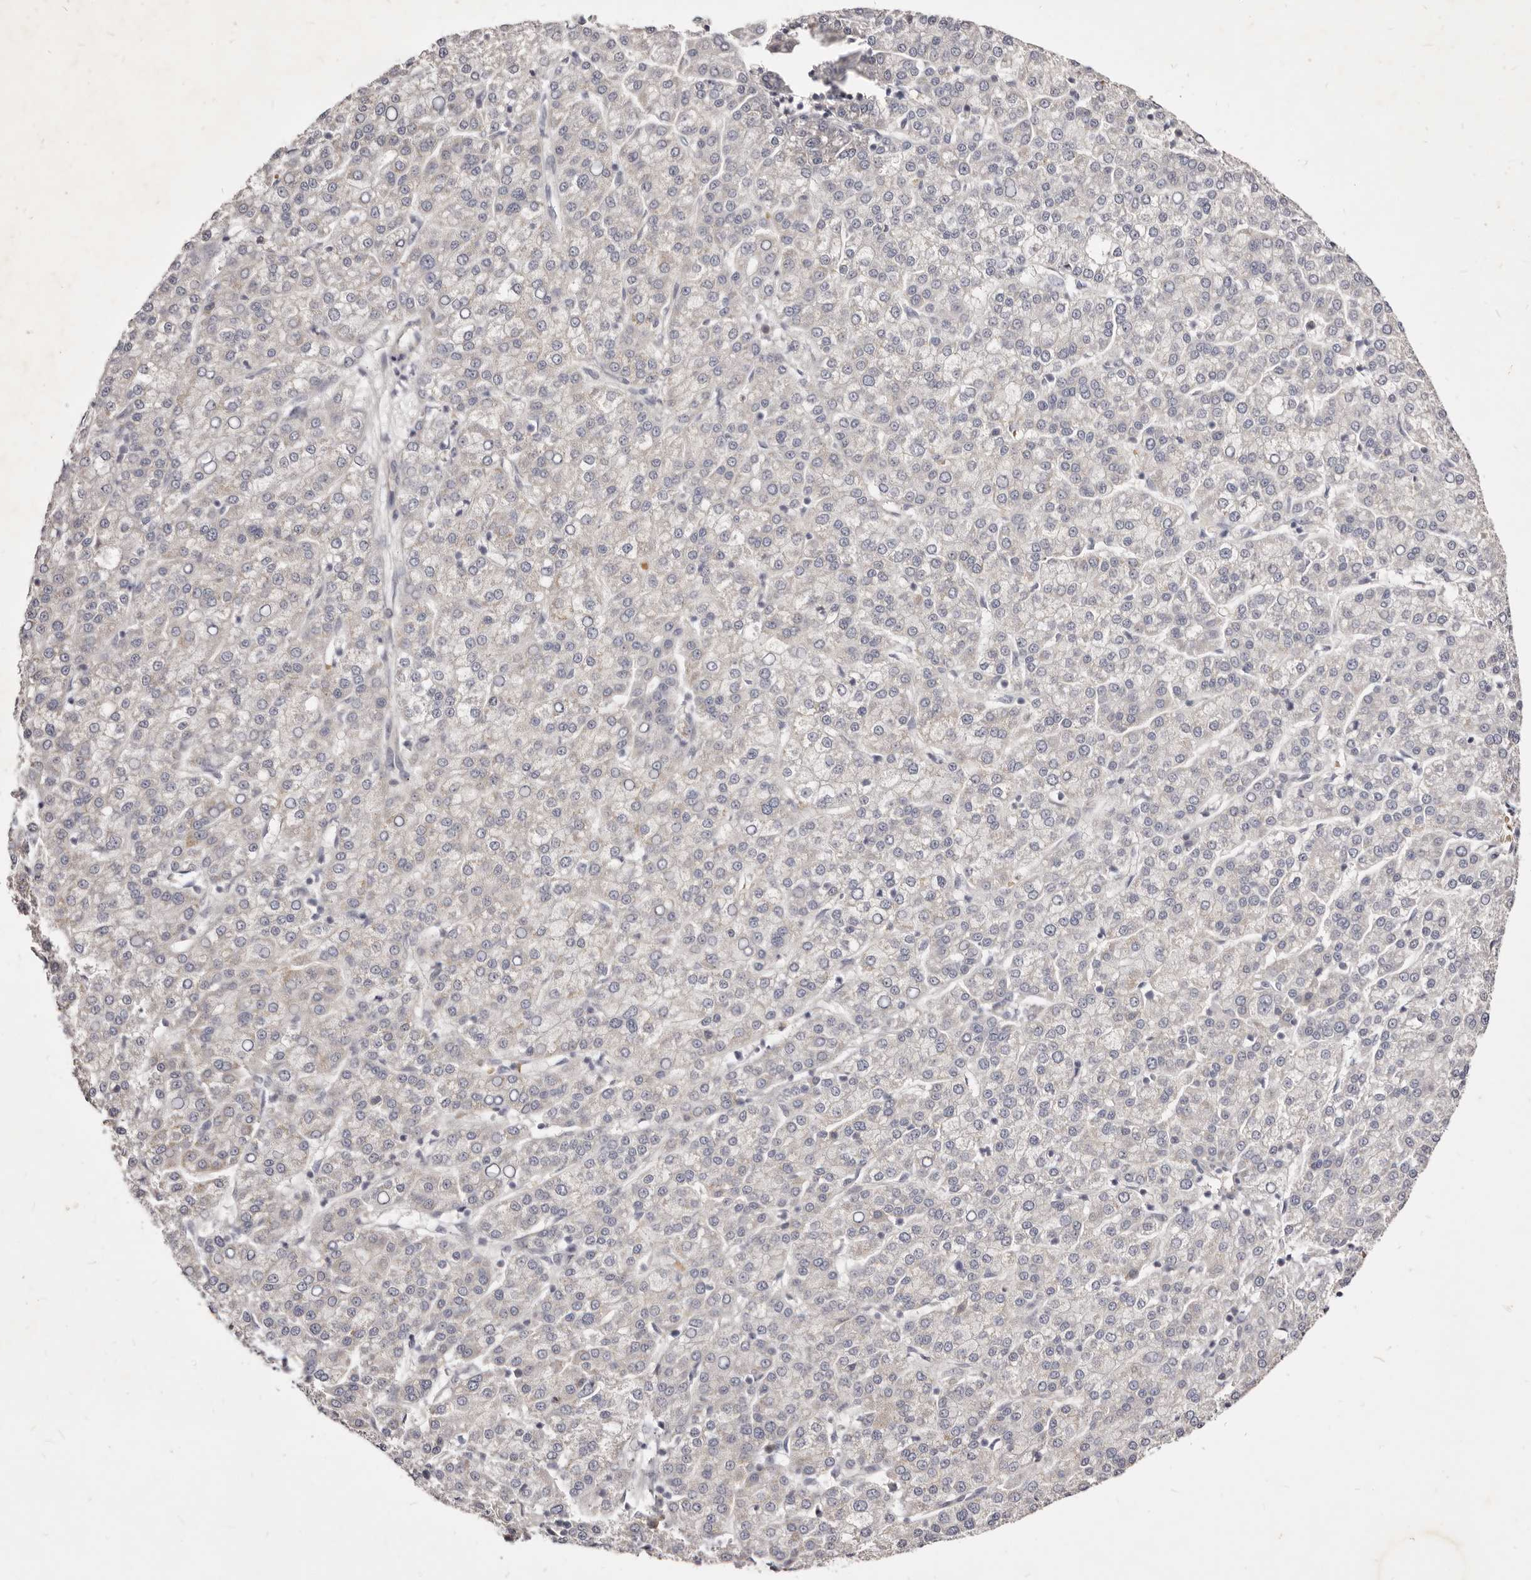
{"staining": {"intensity": "negative", "quantity": "none", "location": "none"}, "tissue": "liver cancer", "cell_type": "Tumor cells", "image_type": "cancer", "snomed": [{"axis": "morphology", "description": "Carcinoma, Hepatocellular, NOS"}, {"axis": "topography", "description": "Liver"}], "caption": "An immunohistochemistry image of liver cancer (hepatocellular carcinoma) is shown. There is no staining in tumor cells of liver cancer (hepatocellular carcinoma).", "gene": "KIF2B", "patient": {"sex": "female", "age": 58}}